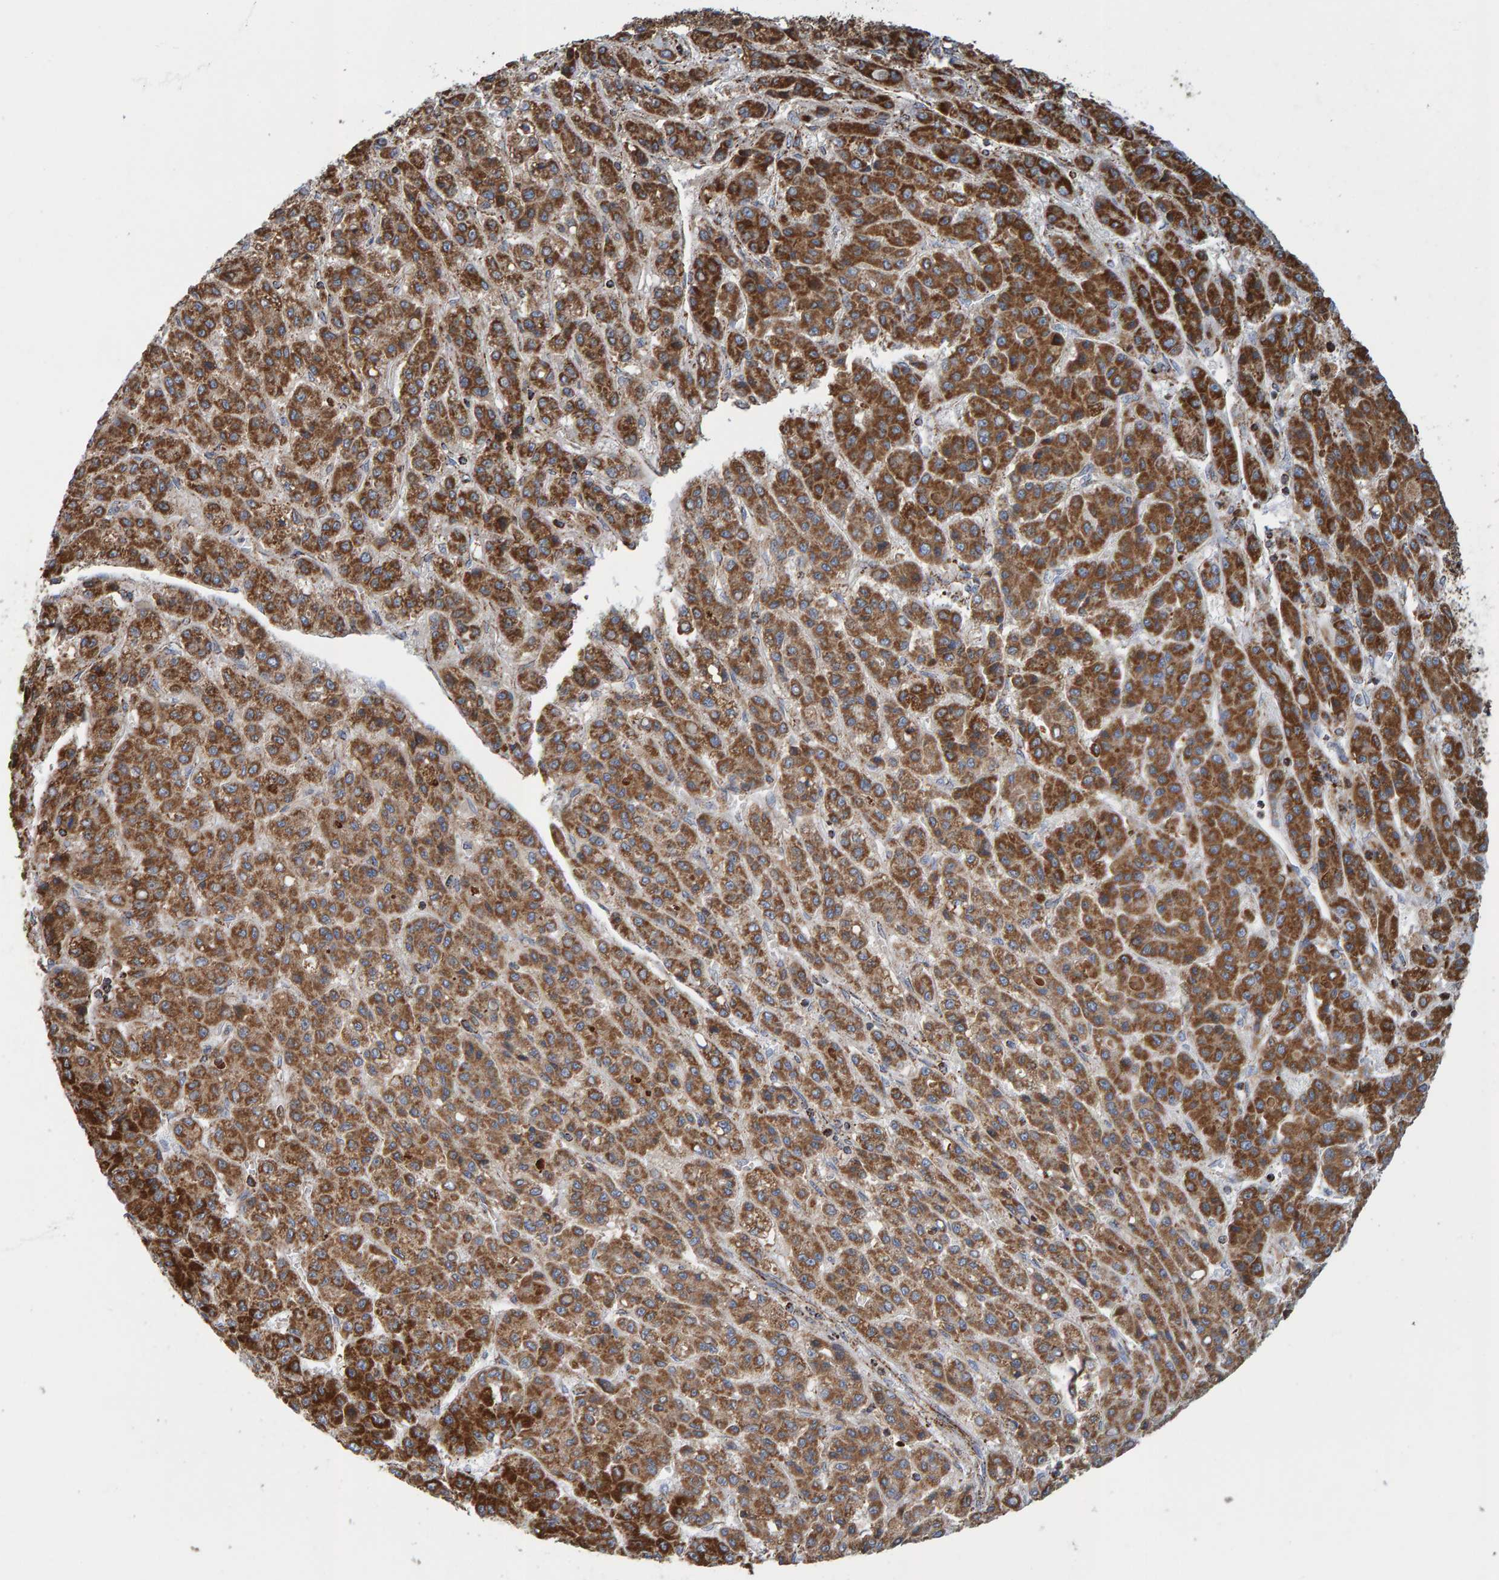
{"staining": {"intensity": "moderate", "quantity": ">75%", "location": "cytoplasmic/membranous"}, "tissue": "liver cancer", "cell_type": "Tumor cells", "image_type": "cancer", "snomed": [{"axis": "morphology", "description": "Carcinoma, Hepatocellular, NOS"}, {"axis": "topography", "description": "Liver"}], "caption": "DAB (3,3'-diaminobenzidine) immunohistochemical staining of human liver cancer (hepatocellular carcinoma) exhibits moderate cytoplasmic/membranous protein expression in approximately >75% of tumor cells.", "gene": "MRPL45", "patient": {"sex": "male", "age": 70}}